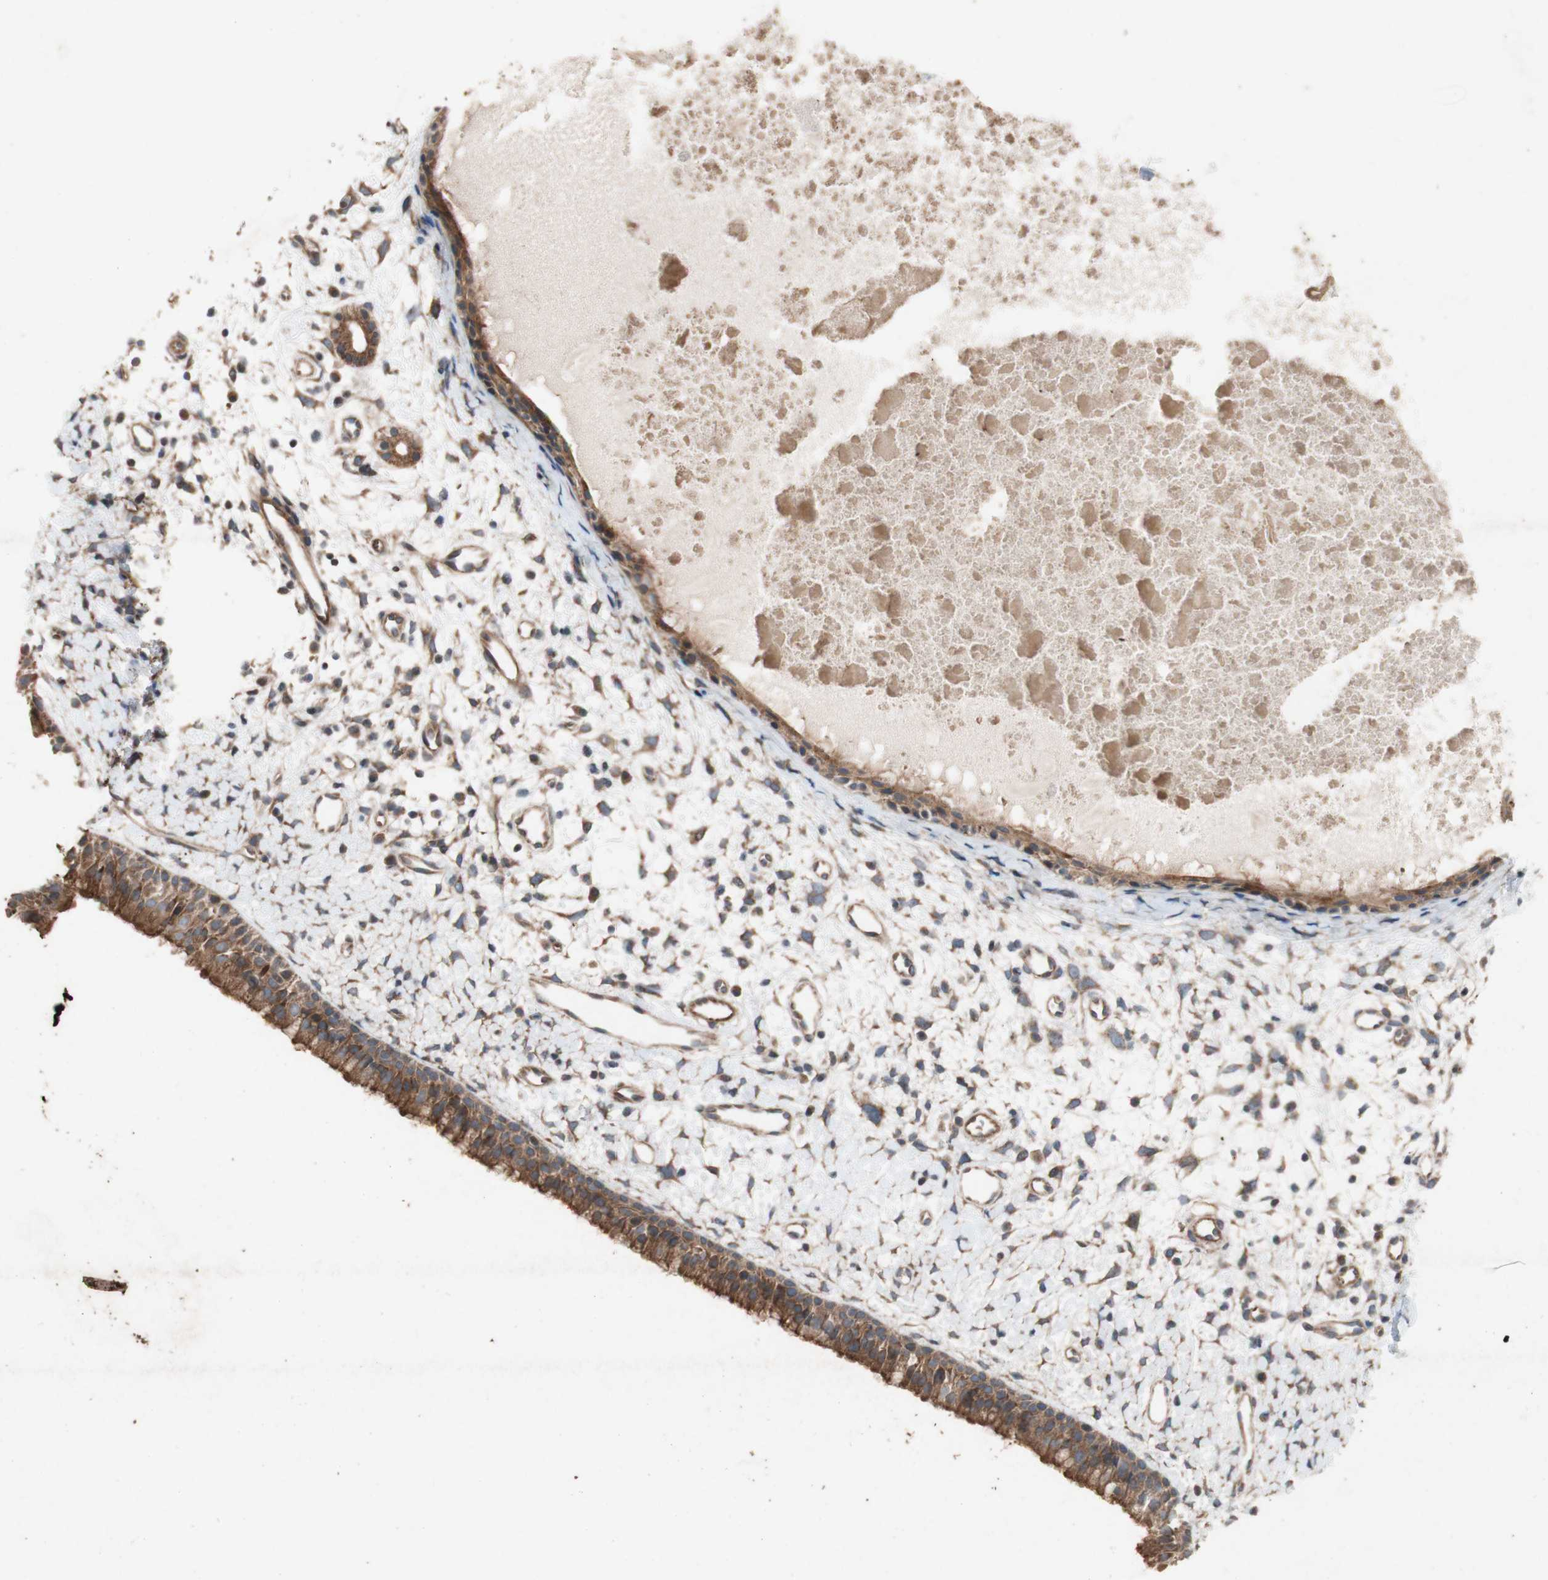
{"staining": {"intensity": "moderate", "quantity": ">75%", "location": "cytoplasmic/membranous"}, "tissue": "nasopharynx", "cell_type": "Respiratory epithelial cells", "image_type": "normal", "snomed": [{"axis": "morphology", "description": "Normal tissue, NOS"}, {"axis": "topography", "description": "Nasopharynx"}], "caption": "This is an image of IHC staining of normal nasopharynx, which shows moderate staining in the cytoplasmic/membranous of respiratory epithelial cells.", "gene": "TST", "patient": {"sex": "male", "age": 22}}